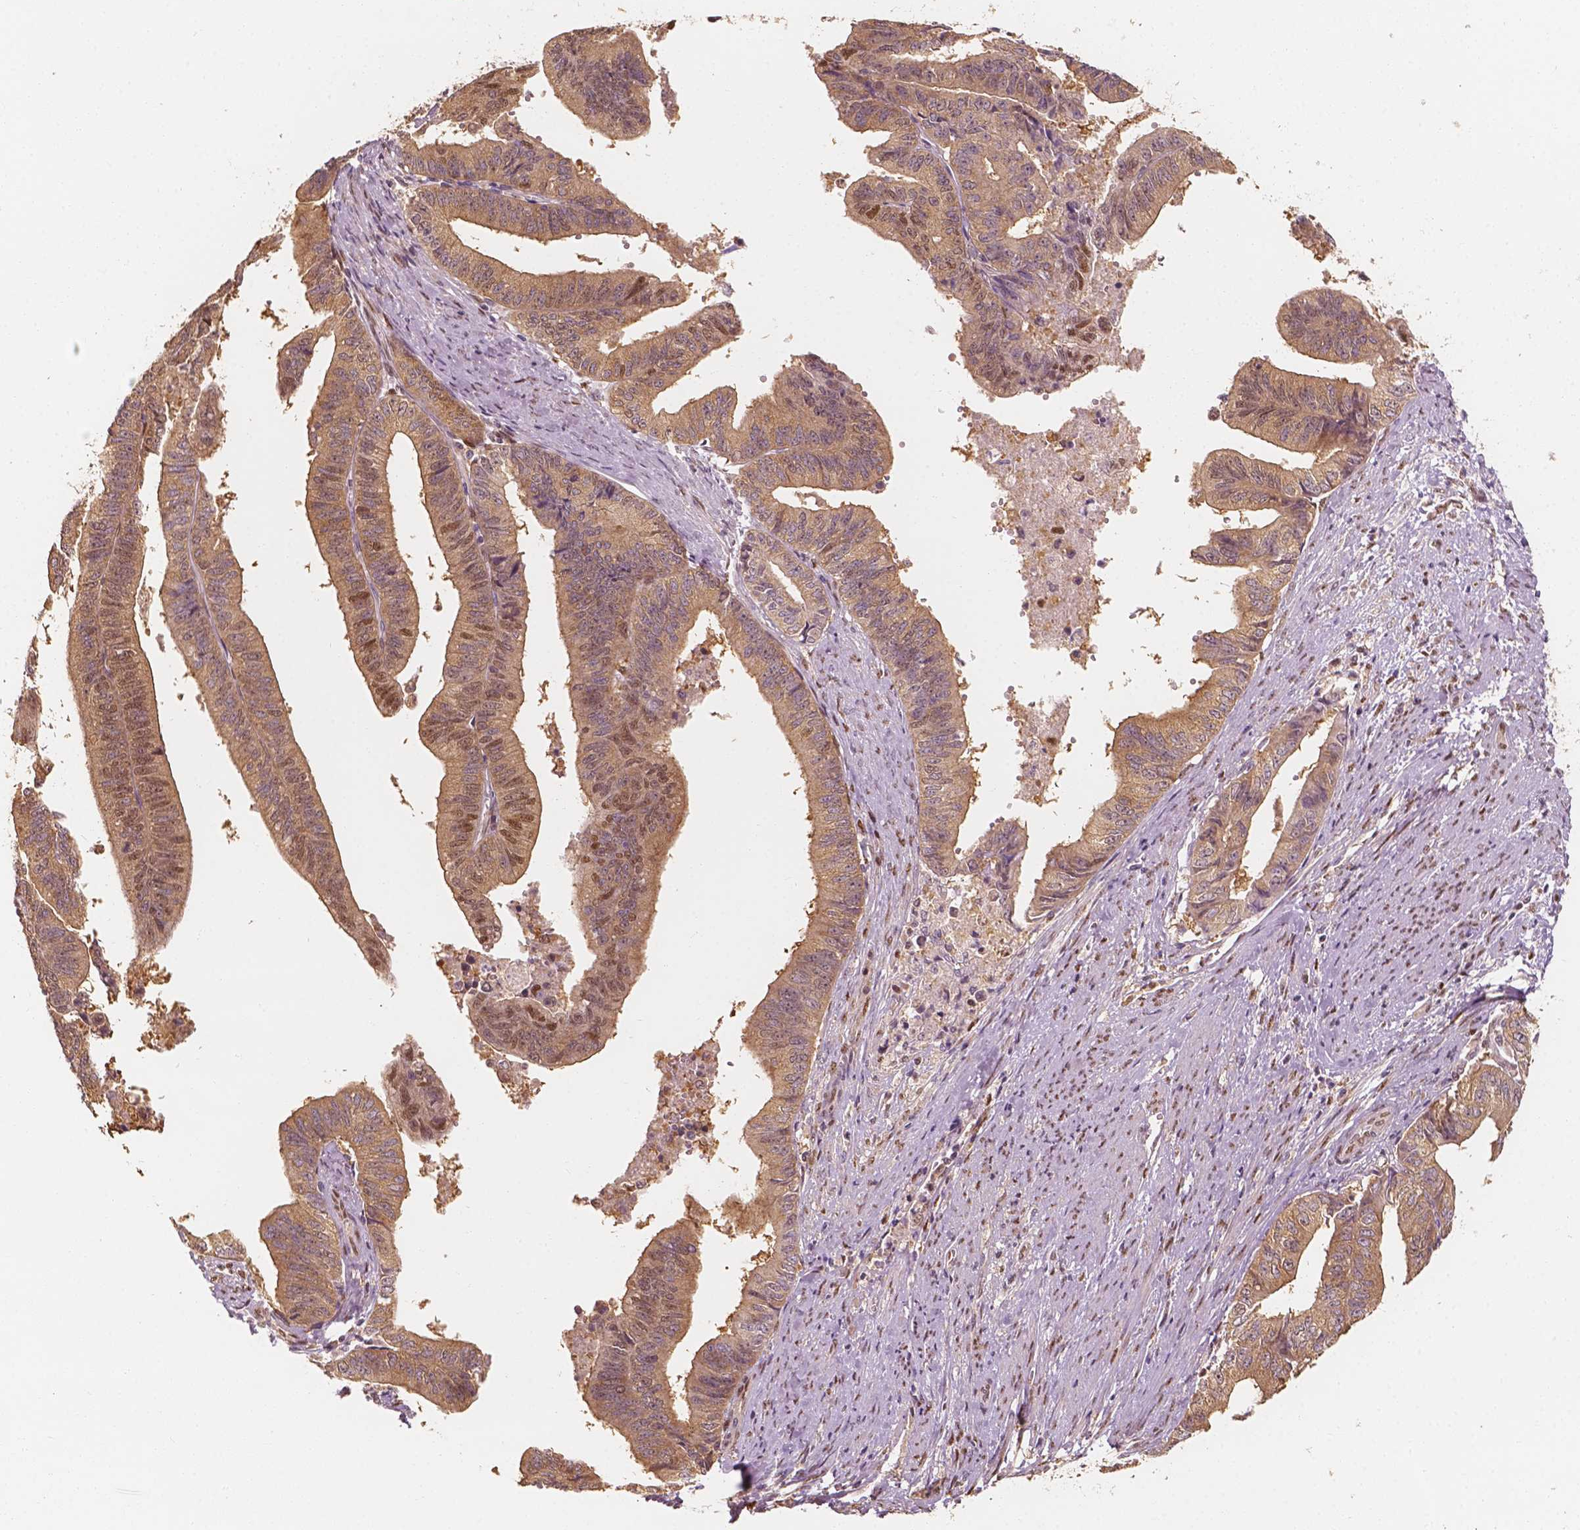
{"staining": {"intensity": "moderate", "quantity": "25%-75%", "location": "cytoplasmic/membranous,nuclear"}, "tissue": "endometrial cancer", "cell_type": "Tumor cells", "image_type": "cancer", "snomed": [{"axis": "morphology", "description": "Adenocarcinoma, NOS"}, {"axis": "topography", "description": "Endometrium"}], "caption": "Immunohistochemical staining of human endometrial cancer (adenocarcinoma) shows moderate cytoplasmic/membranous and nuclear protein expression in approximately 25%-75% of tumor cells. Nuclei are stained in blue.", "gene": "TBC1D17", "patient": {"sex": "female", "age": 65}}